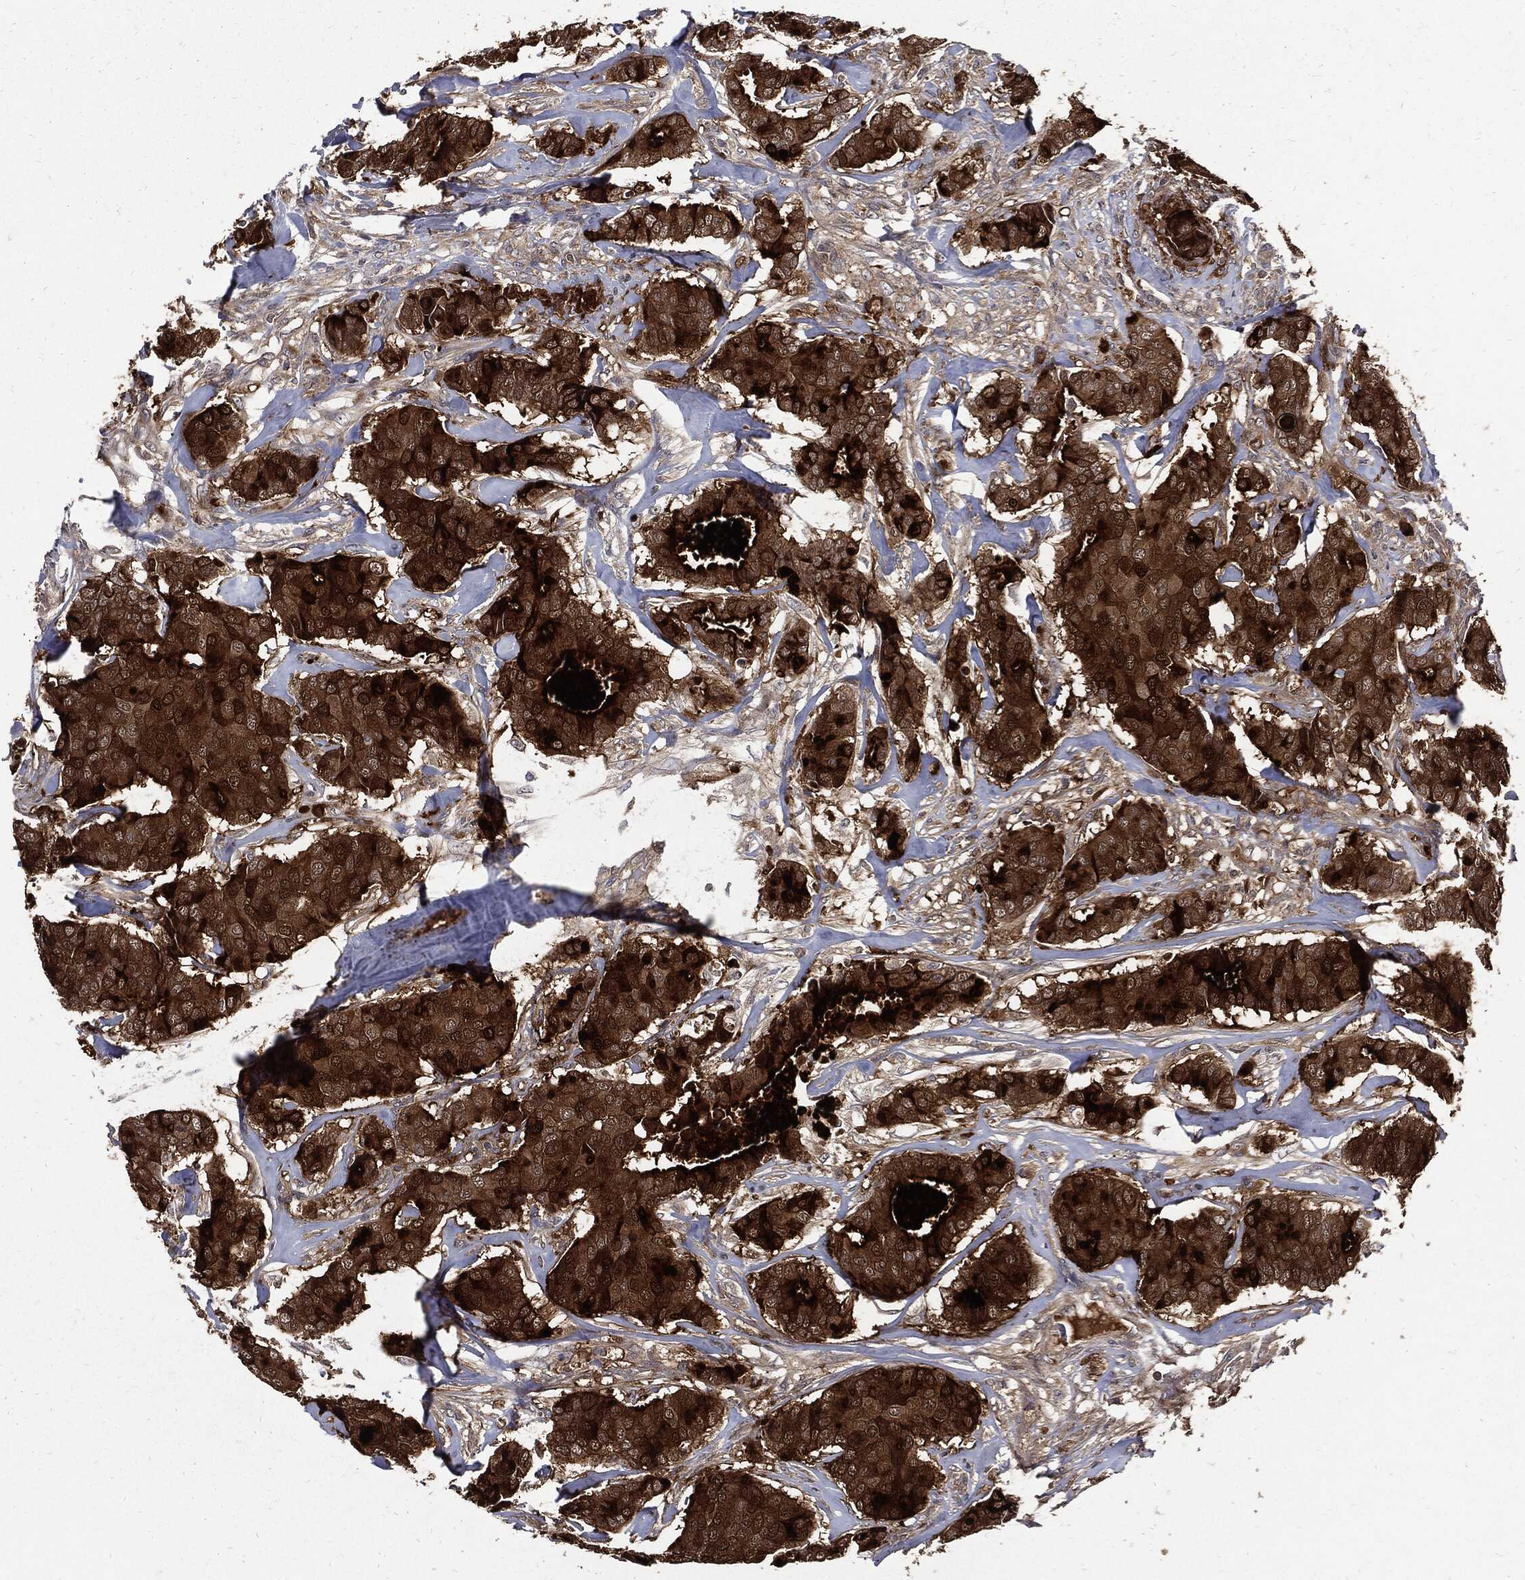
{"staining": {"intensity": "strong", "quantity": ">75%", "location": "cytoplasmic/membranous"}, "tissue": "breast cancer", "cell_type": "Tumor cells", "image_type": "cancer", "snomed": [{"axis": "morphology", "description": "Duct carcinoma"}, {"axis": "topography", "description": "Breast"}], "caption": "Strong cytoplasmic/membranous positivity is present in approximately >75% of tumor cells in breast cancer (intraductal carcinoma).", "gene": "CLU", "patient": {"sex": "female", "age": 75}}